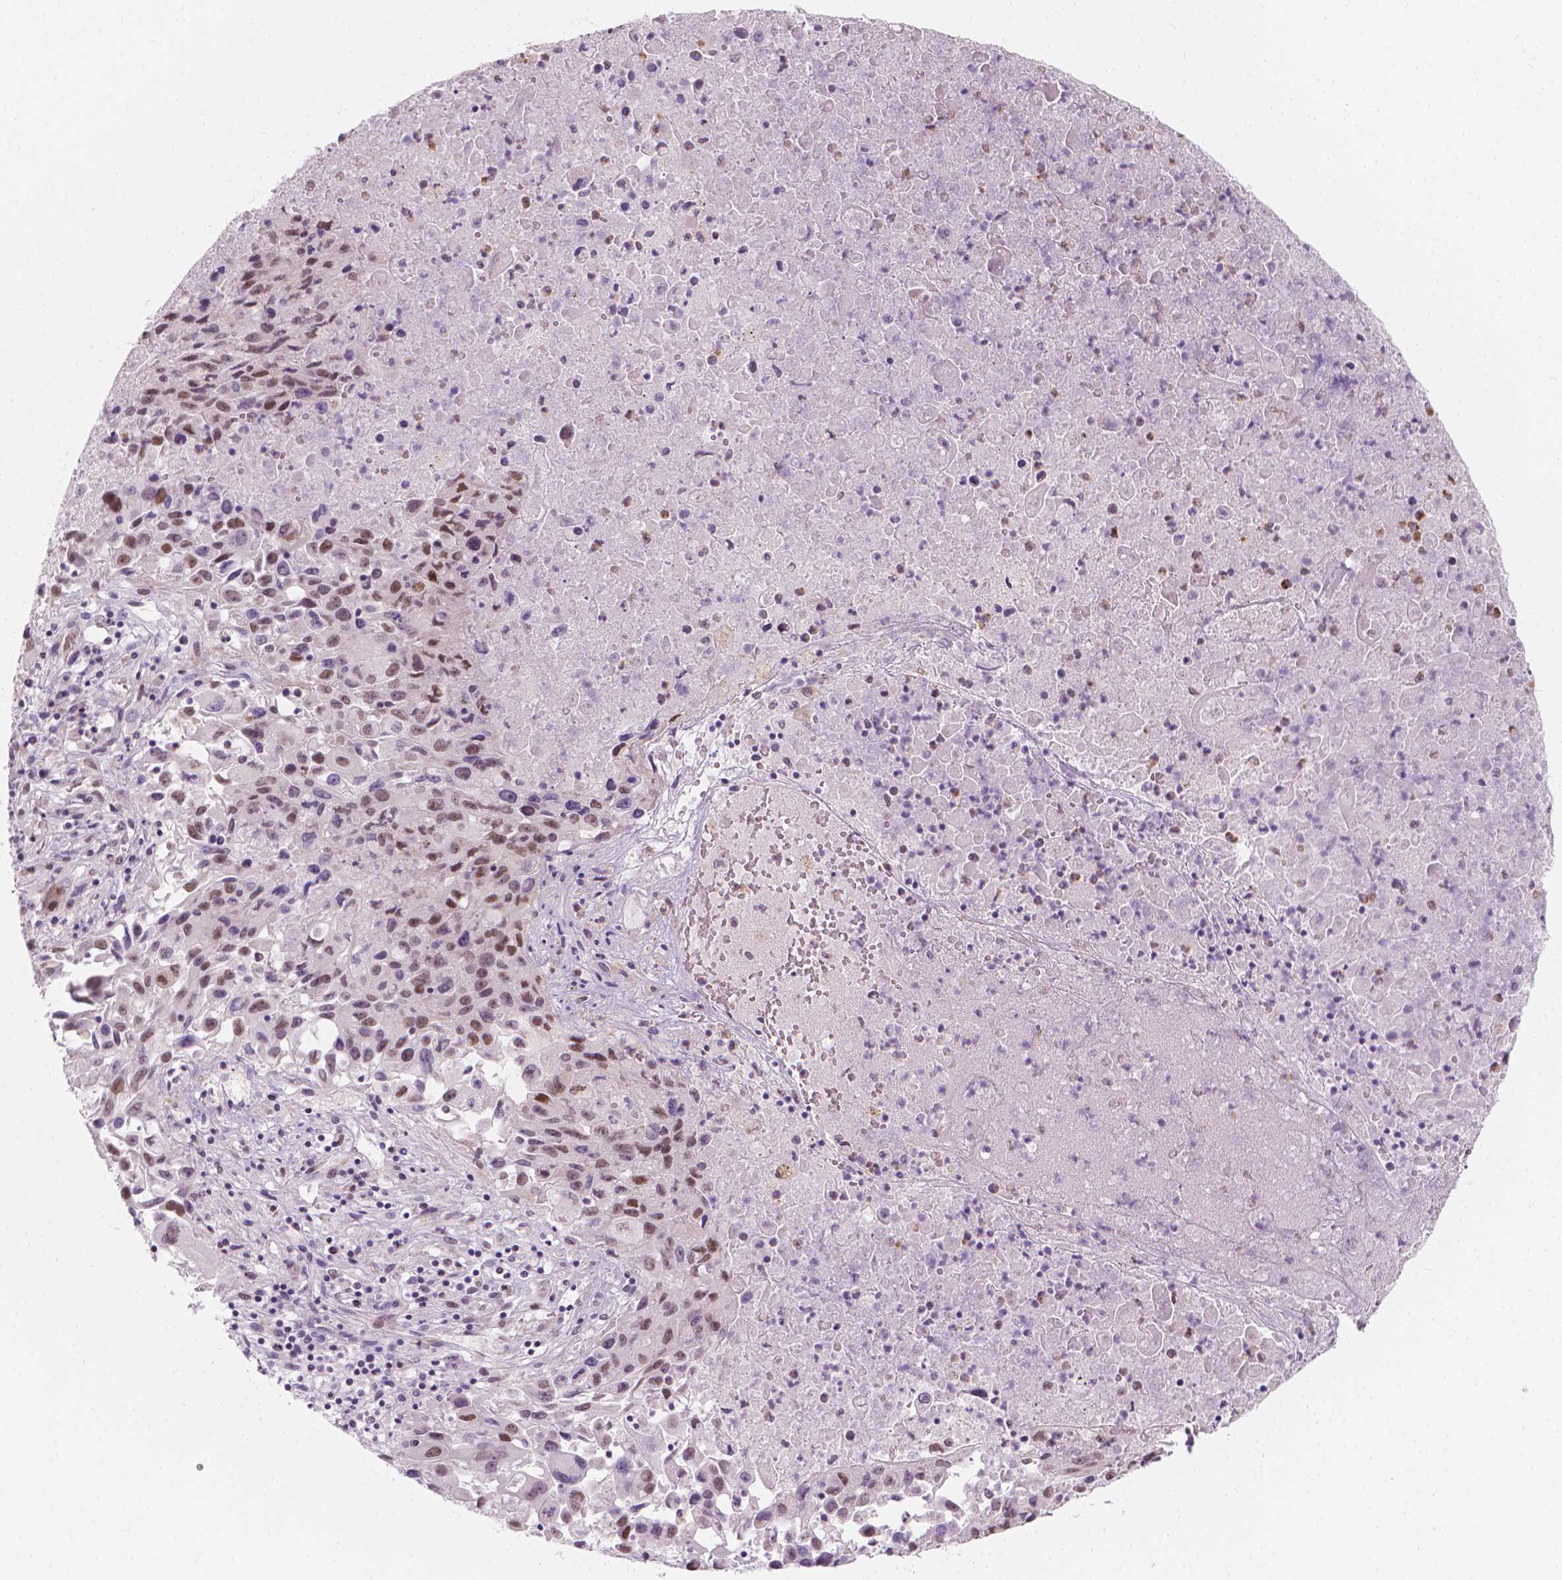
{"staining": {"intensity": "weak", "quantity": ">75%", "location": "nuclear"}, "tissue": "lung cancer", "cell_type": "Tumor cells", "image_type": "cancer", "snomed": [{"axis": "morphology", "description": "Squamous cell carcinoma, NOS"}, {"axis": "topography", "description": "Lung"}], "caption": "Squamous cell carcinoma (lung) stained with a protein marker reveals weak staining in tumor cells.", "gene": "CDKN1C", "patient": {"sex": "male", "age": 63}}